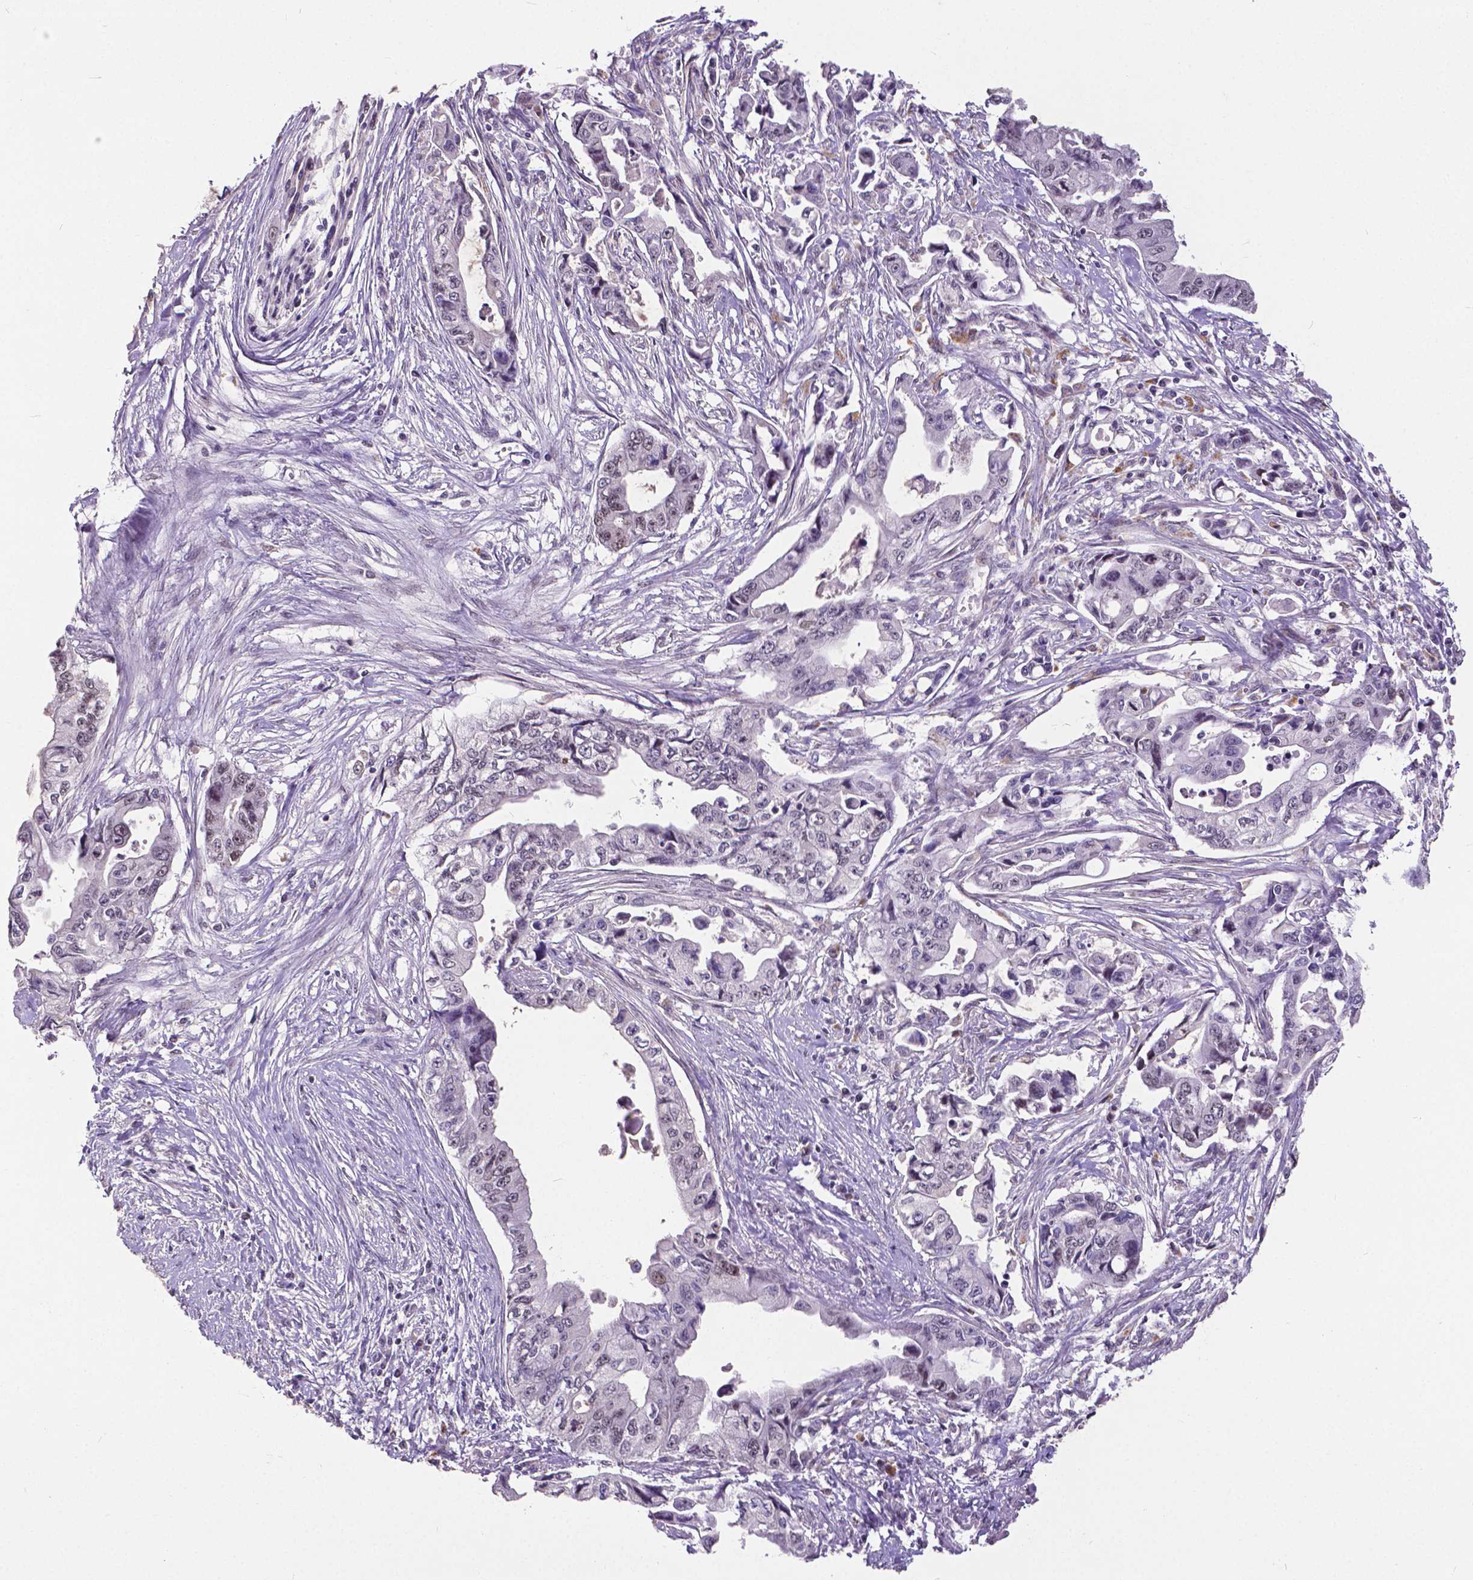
{"staining": {"intensity": "negative", "quantity": "none", "location": "none"}, "tissue": "pancreatic cancer", "cell_type": "Tumor cells", "image_type": "cancer", "snomed": [{"axis": "morphology", "description": "Adenocarcinoma, NOS"}, {"axis": "topography", "description": "Pancreas"}], "caption": "IHC of human pancreatic cancer (adenocarcinoma) displays no expression in tumor cells.", "gene": "ATRX", "patient": {"sex": "male", "age": 66}}